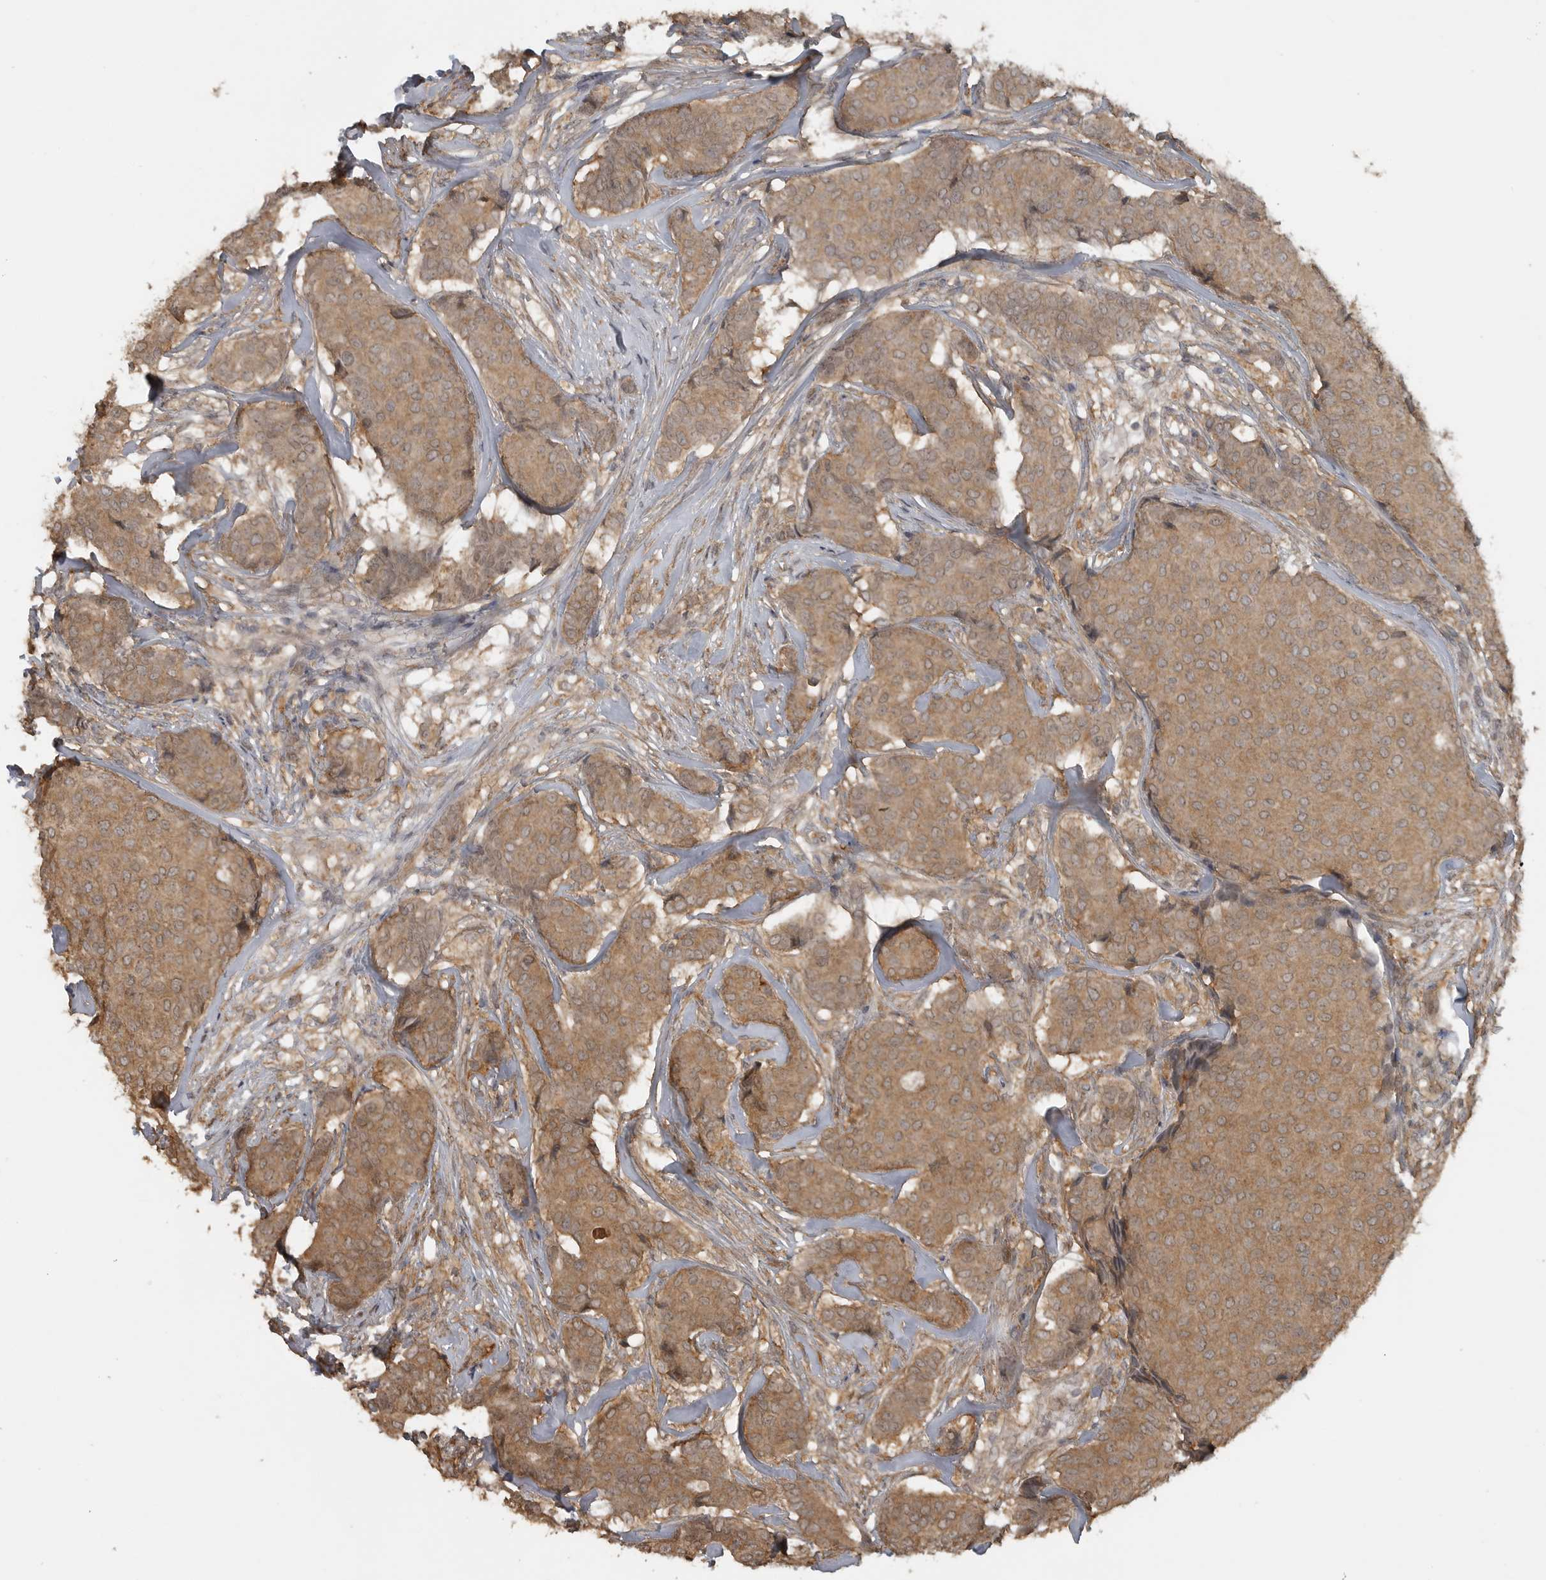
{"staining": {"intensity": "moderate", "quantity": ">75%", "location": "cytoplasmic/membranous"}, "tissue": "breast cancer", "cell_type": "Tumor cells", "image_type": "cancer", "snomed": [{"axis": "morphology", "description": "Duct carcinoma"}, {"axis": "topography", "description": "Breast"}], "caption": "A histopathology image showing moderate cytoplasmic/membranous staining in approximately >75% of tumor cells in invasive ductal carcinoma (breast), as visualized by brown immunohistochemical staining.", "gene": "LLGL1", "patient": {"sex": "female", "age": 75}}